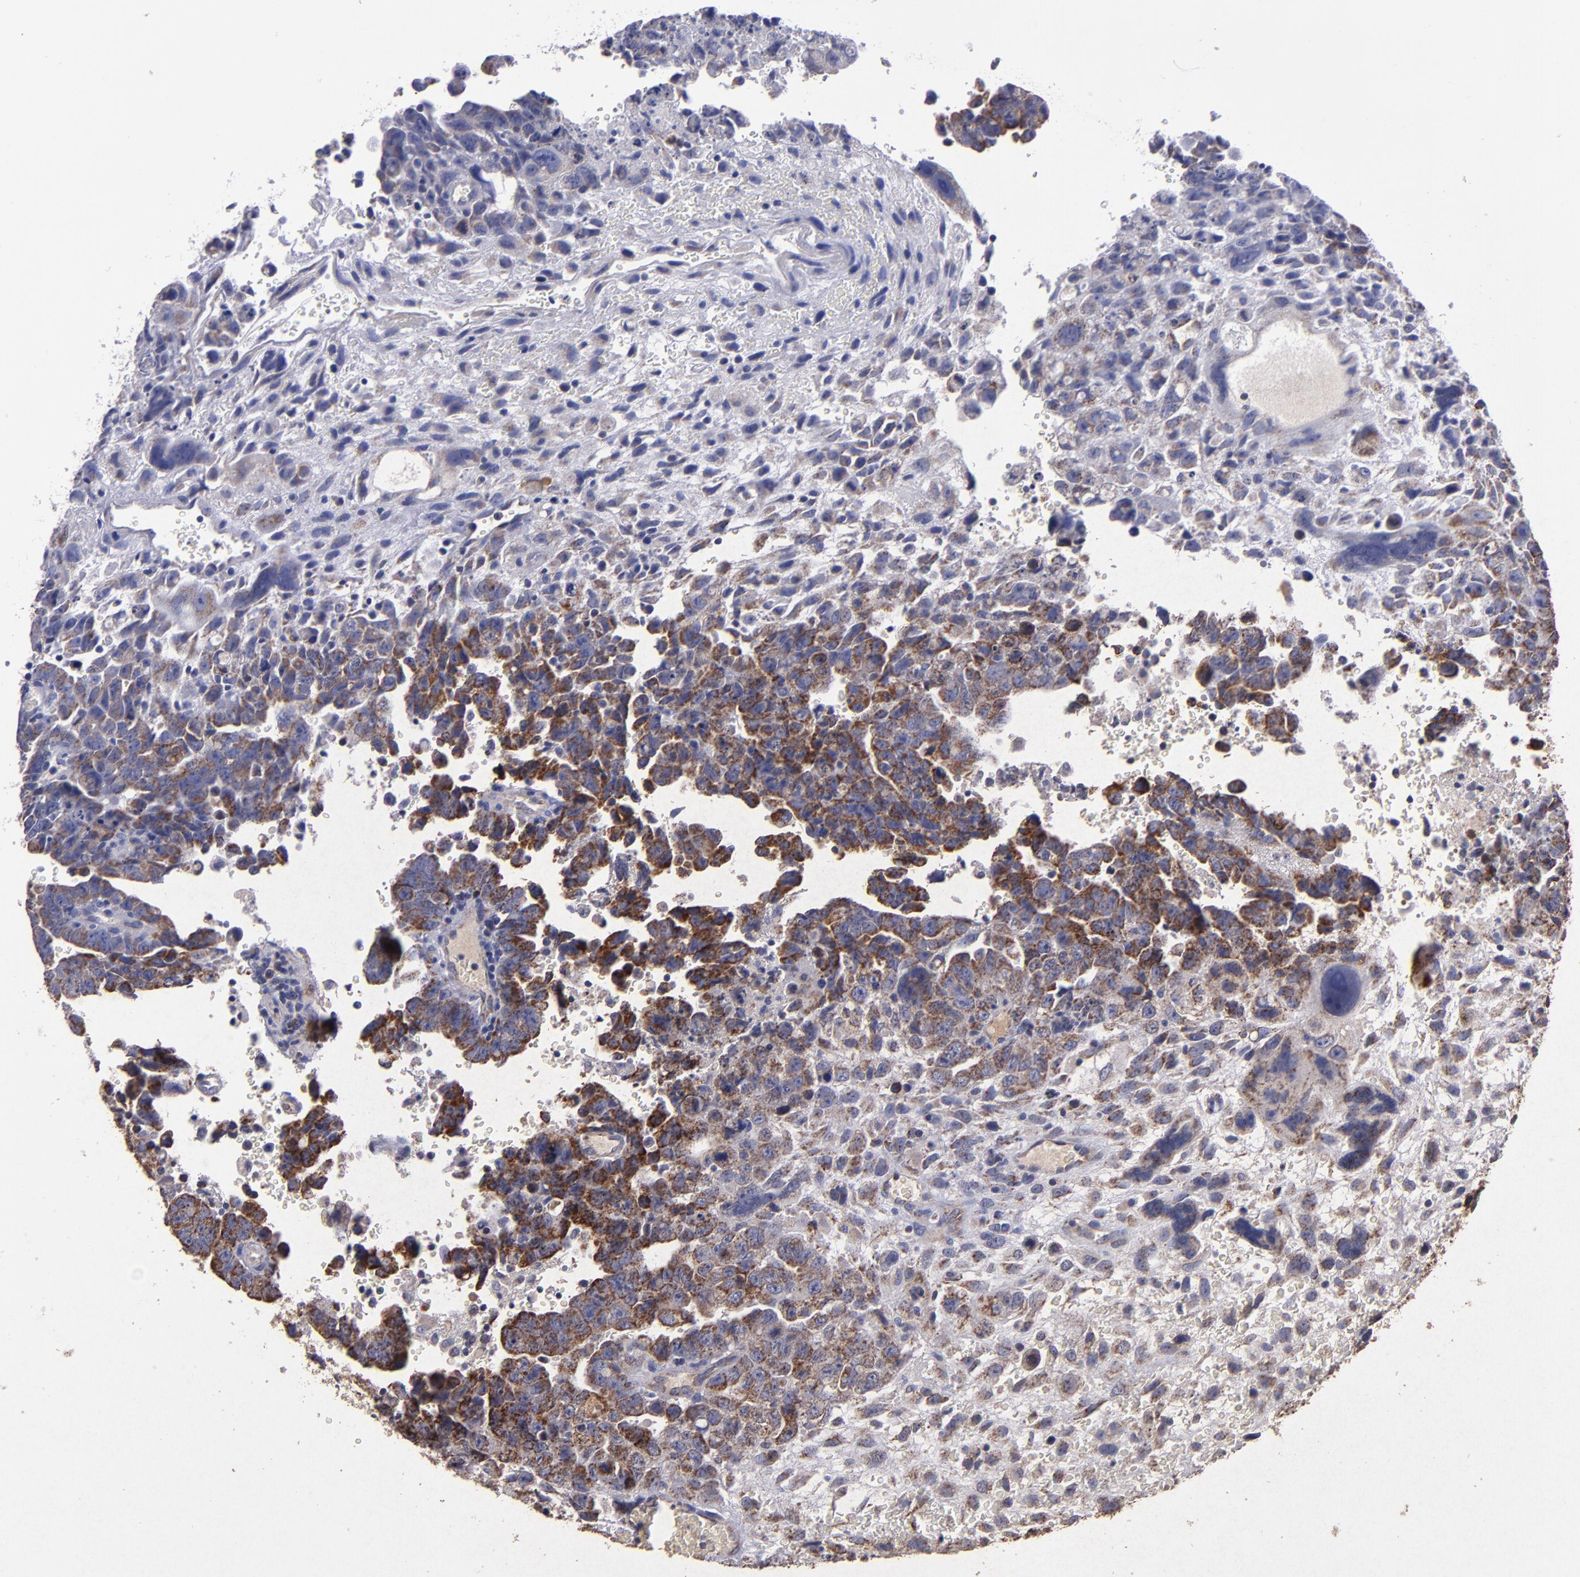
{"staining": {"intensity": "strong", "quantity": "25%-75%", "location": "cytoplasmic/membranous"}, "tissue": "testis cancer", "cell_type": "Tumor cells", "image_type": "cancer", "snomed": [{"axis": "morphology", "description": "Carcinoma, Embryonal, NOS"}, {"axis": "topography", "description": "Testis"}], "caption": "Embryonal carcinoma (testis) stained with a brown dye demonstrates strong cytoplasmic/membranous positive staining in approximately 25%-75% of tumor cells.", "gene": "TIMM9", "patient": {"sex": "male", "age": 28}}